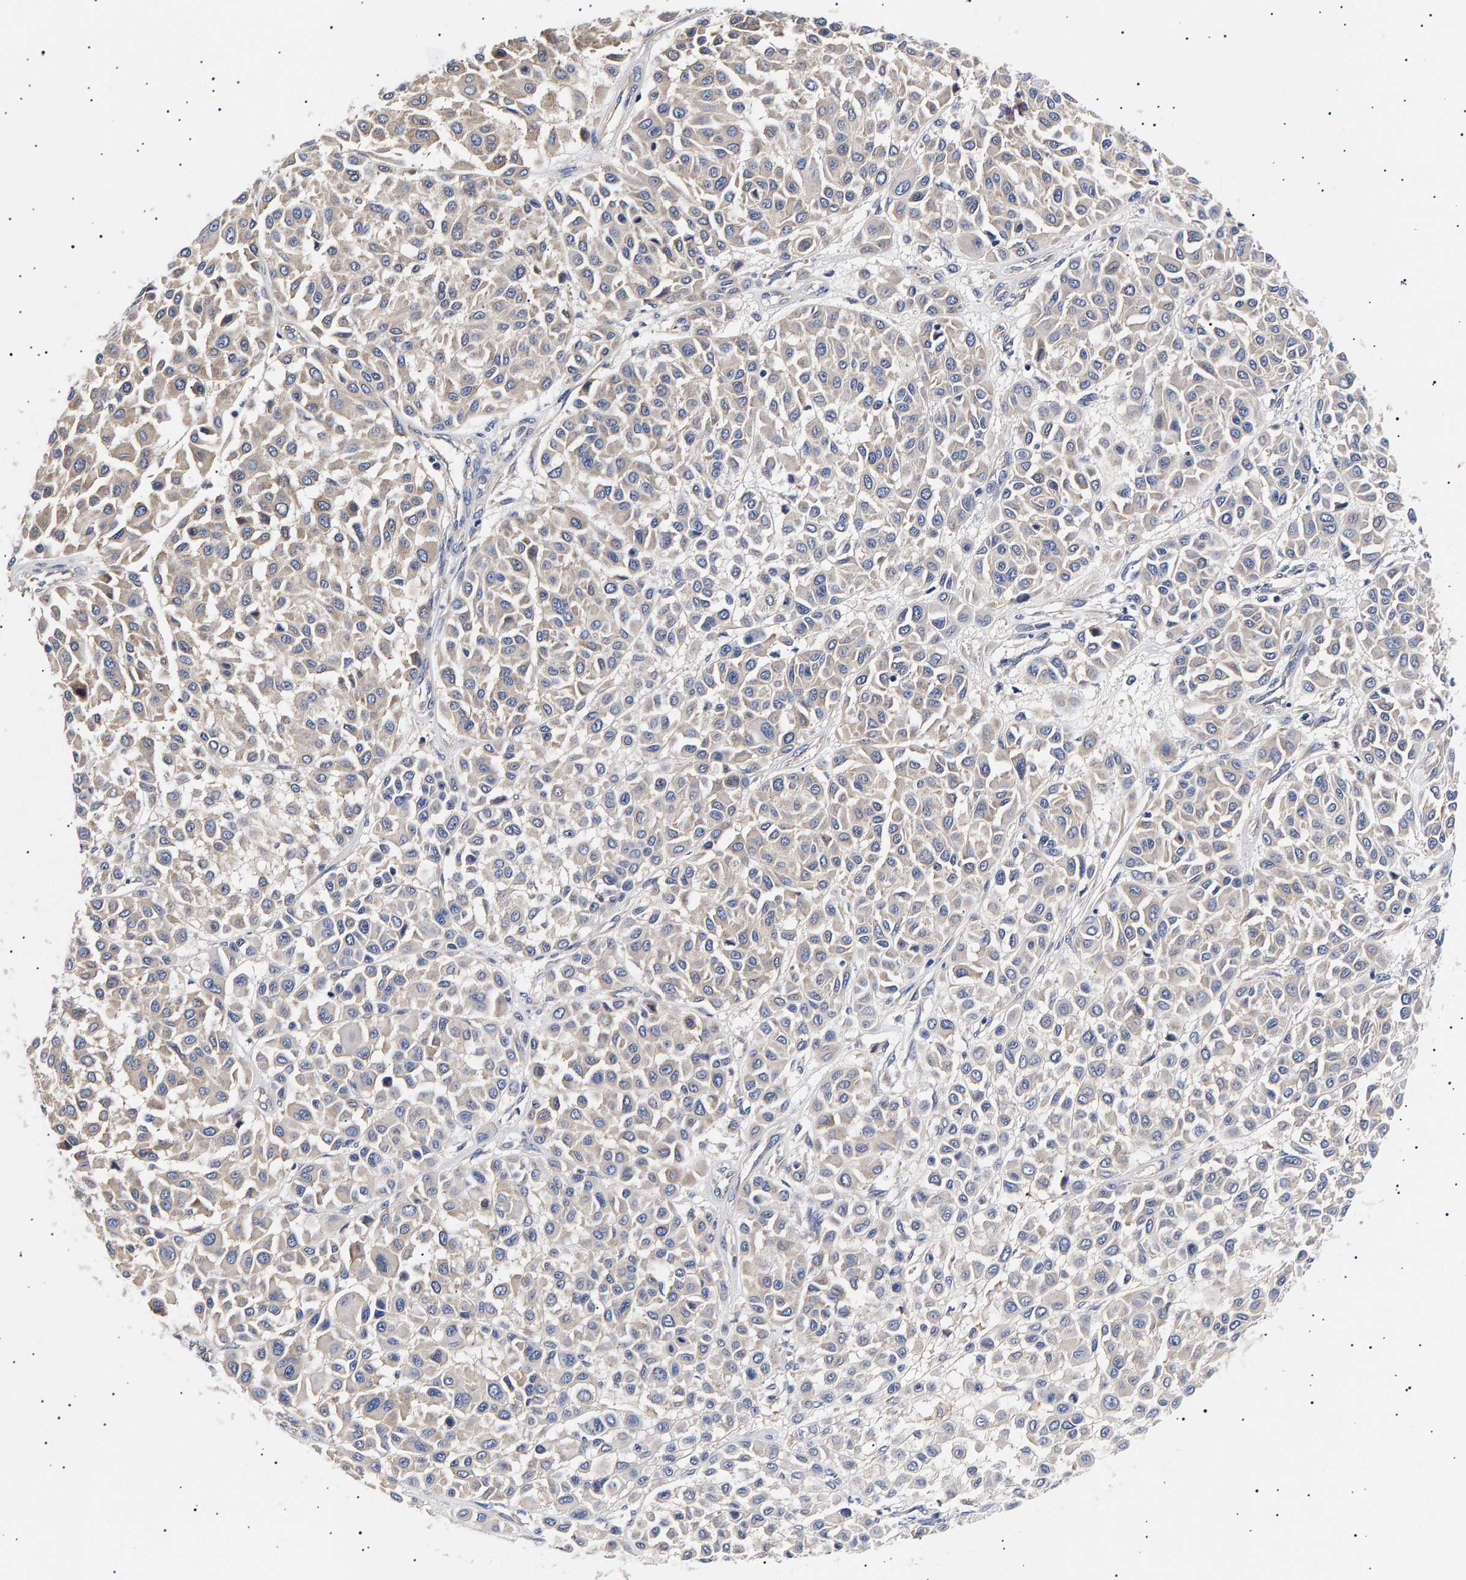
{"staining": {"intensity": "weak", "quantity": "<25%", "location": "cytoplasmic/membranous"}, "tissue": "melanoma", "cell_type": "Tumor cells", "image_type": "cancer", "snomed": [{"axis": "morphology", "description": "Malignant melanoma, Metastatic site"}, {"axis": "topography", "description": "Soft tissue"}], "caption": "This is an immunohistochemistry (IHC) image of human melanoma. There is no positivity in tumor cells.", "gene": "ANKRD40", "patient": {"sex": "male", "age": 41}}